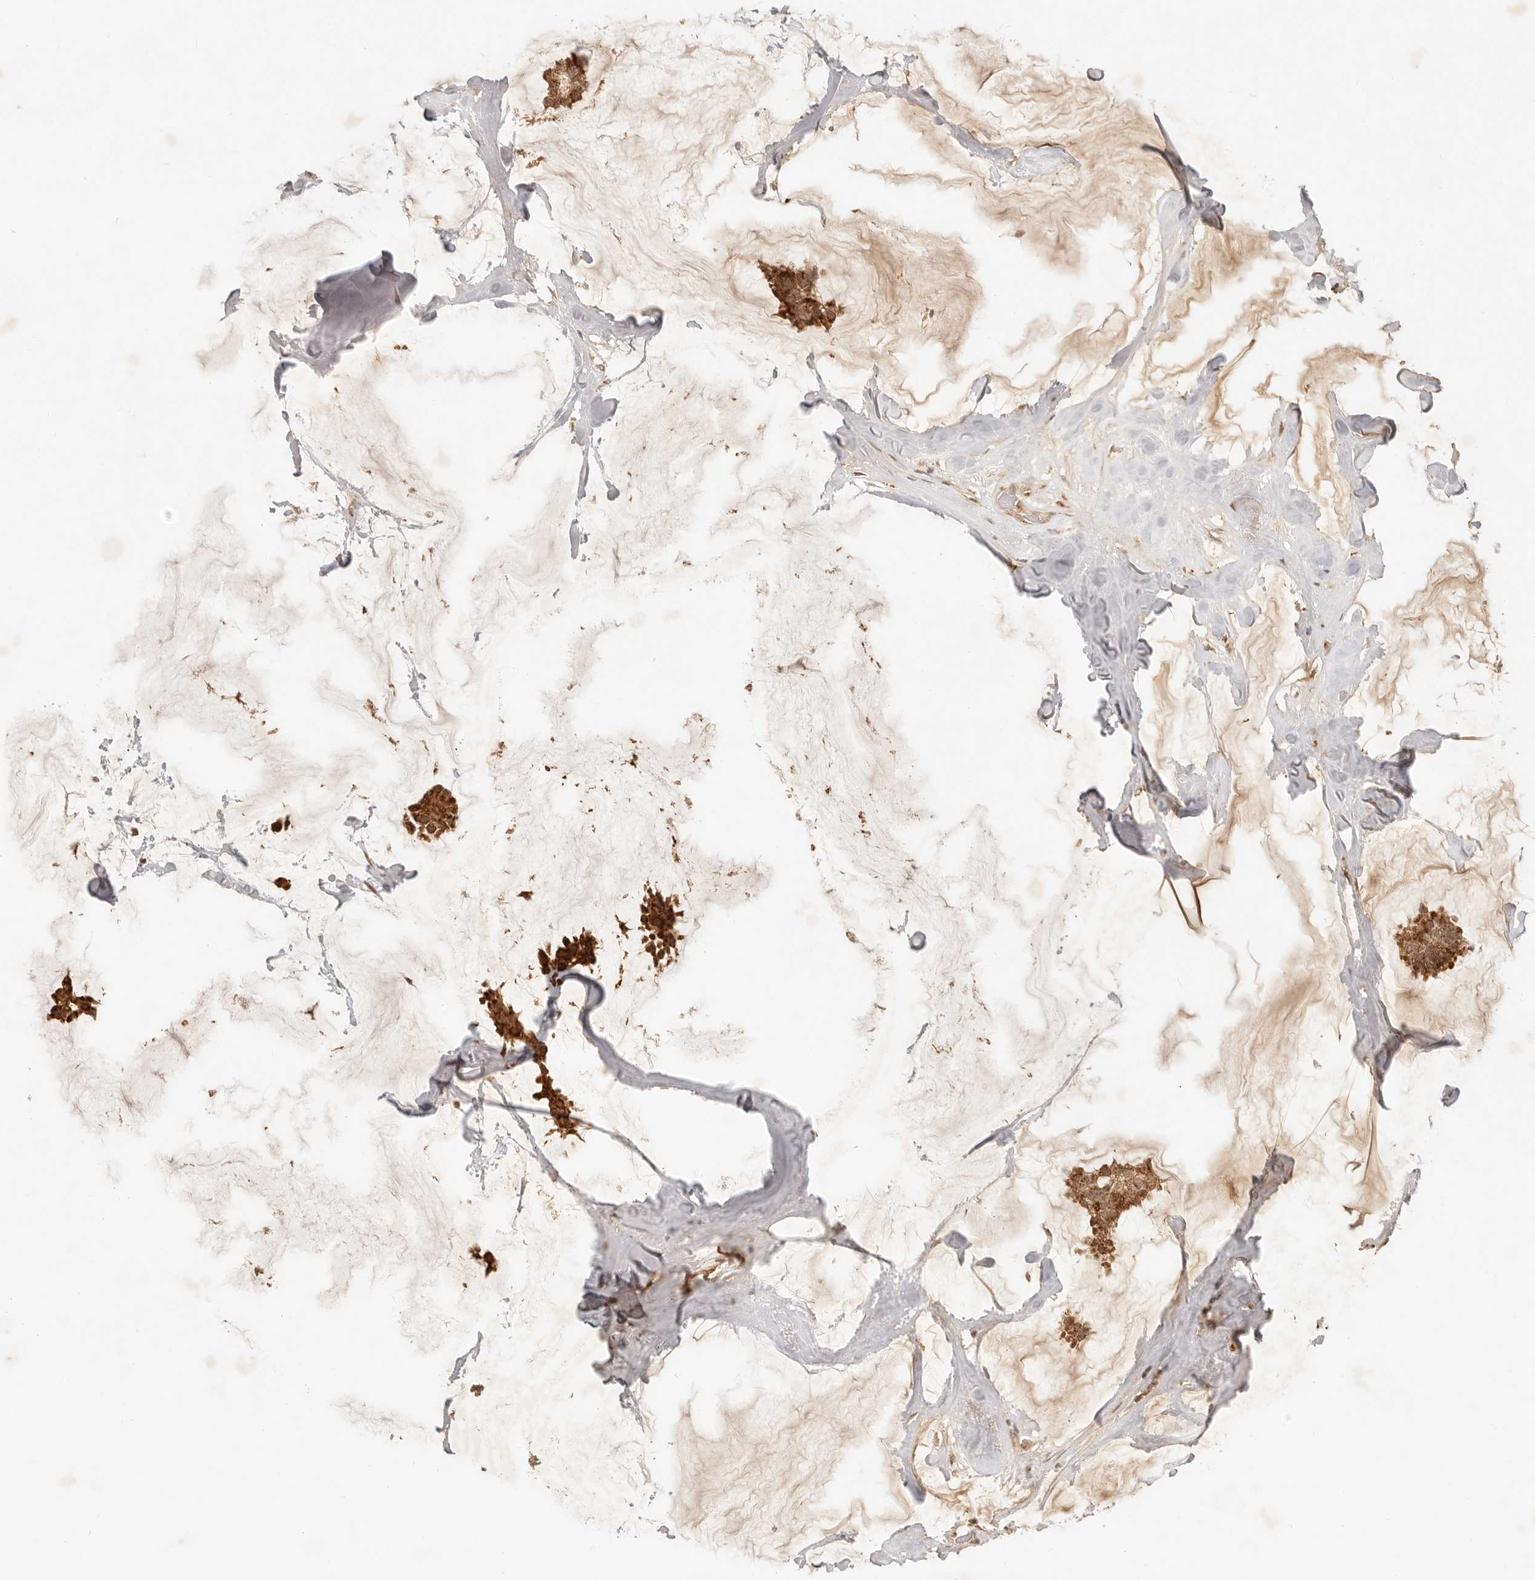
{"staining": {"intensity": "moderate", "quantity": ">75%", "location": "cytoplasmic/membranous"}, "tissue": "breast cancer", "cell_type": "Tumor cells", "image_type": "cancer", "snomed": [{"axis": "morphology", "description": "Duct carcinoma"}, {"axis": "topography", "description": "Breast"}], "caption": "IHC of breast intraductal carcinoma reveals medium levels of moderate cytoplasmic/membranous expression in about >75% of tumor cells.", "gene": "INTS11", "patient": {"sex": "female", "age": 93}}